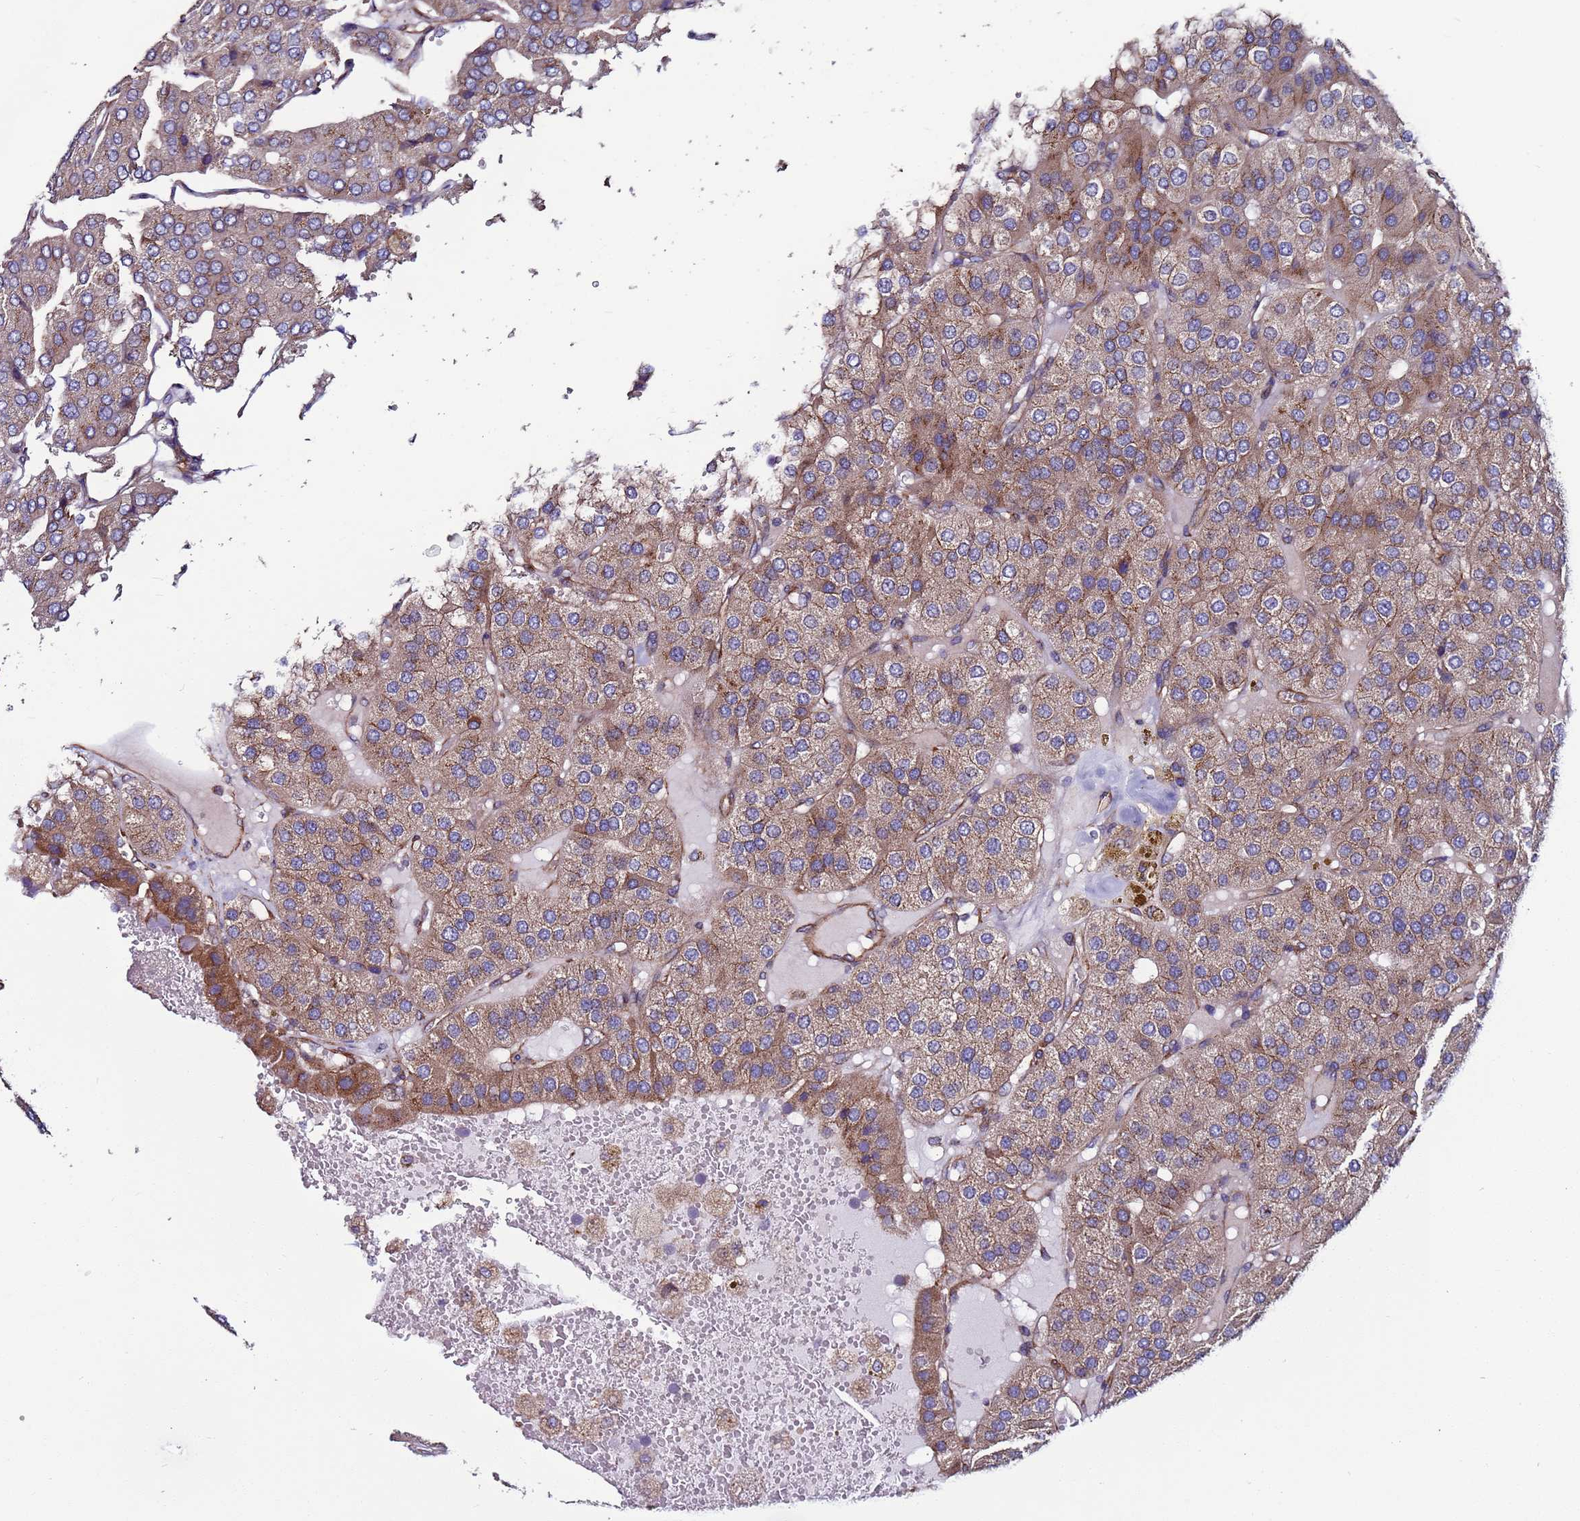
{"staining": {"intensity": "moderate", "quantity": "25%-75%", "location": "cytoplasmic/membranous"}, "tissue": "parathyroid gland", "cell_type": "Glandular cells", "image_type": "normal", "snomed": [{"axis": "morphology", "description": "Normal tissue, NOS"}, {"axis": "morphology", "description": "Adenoma, NOS"}, {"axis": "topography", "description": "Parathyroid gland"}], "caption": "IHC micrograph of benign parathyroid gland: parathyroid gland stained using immunohistochemistry shows medium levels of moderate protein expression localized specifically in the cytoplasmic/membranous of glandular cells, appearing as a cytoplasmic/membranous brown color.", "gene": "ZBTB39", "patient": {"sex": "female", "age": 86}}